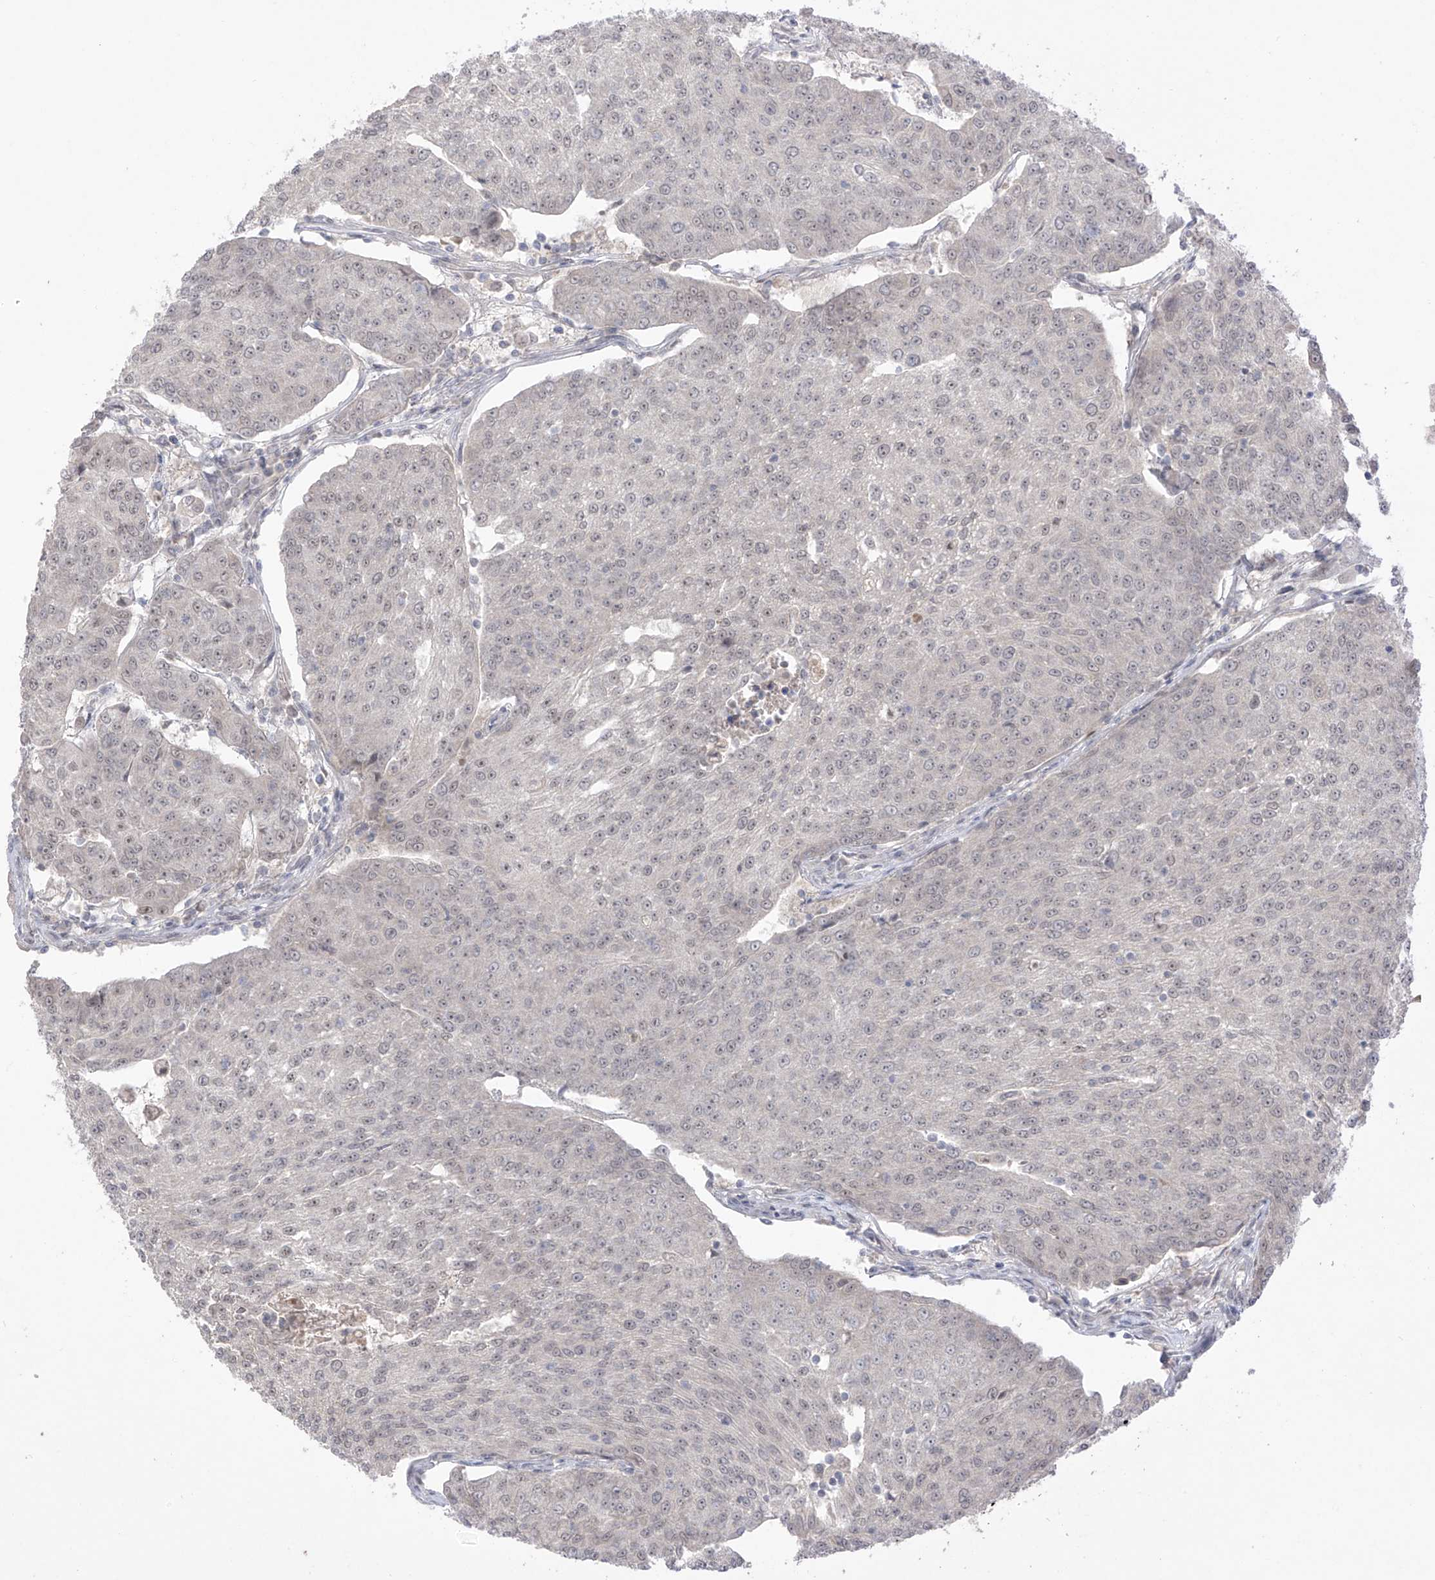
{"staining": {"intensity": "weak", "quantity": "25%-75%", "location": "nuclear"}, "tissue": "urothelial cancer", "cell_type": "Tumor cells", "image_type": "cancer", "snomed": [{"axis": "morphology", "description": "Urothelial carcinoma, High grade"}, {"axis": "topography", "description": "Urinary bladder"}], "caption": "This histopathology image demonstrates urothelial cancer stained with IHC to label a protein in brown. The nuclear of tumor cells show weak positivity for the protein. Nuclei are counter-stained blue.", "gene": "OGT", "patient": {"sex": "female", "age": 85}}